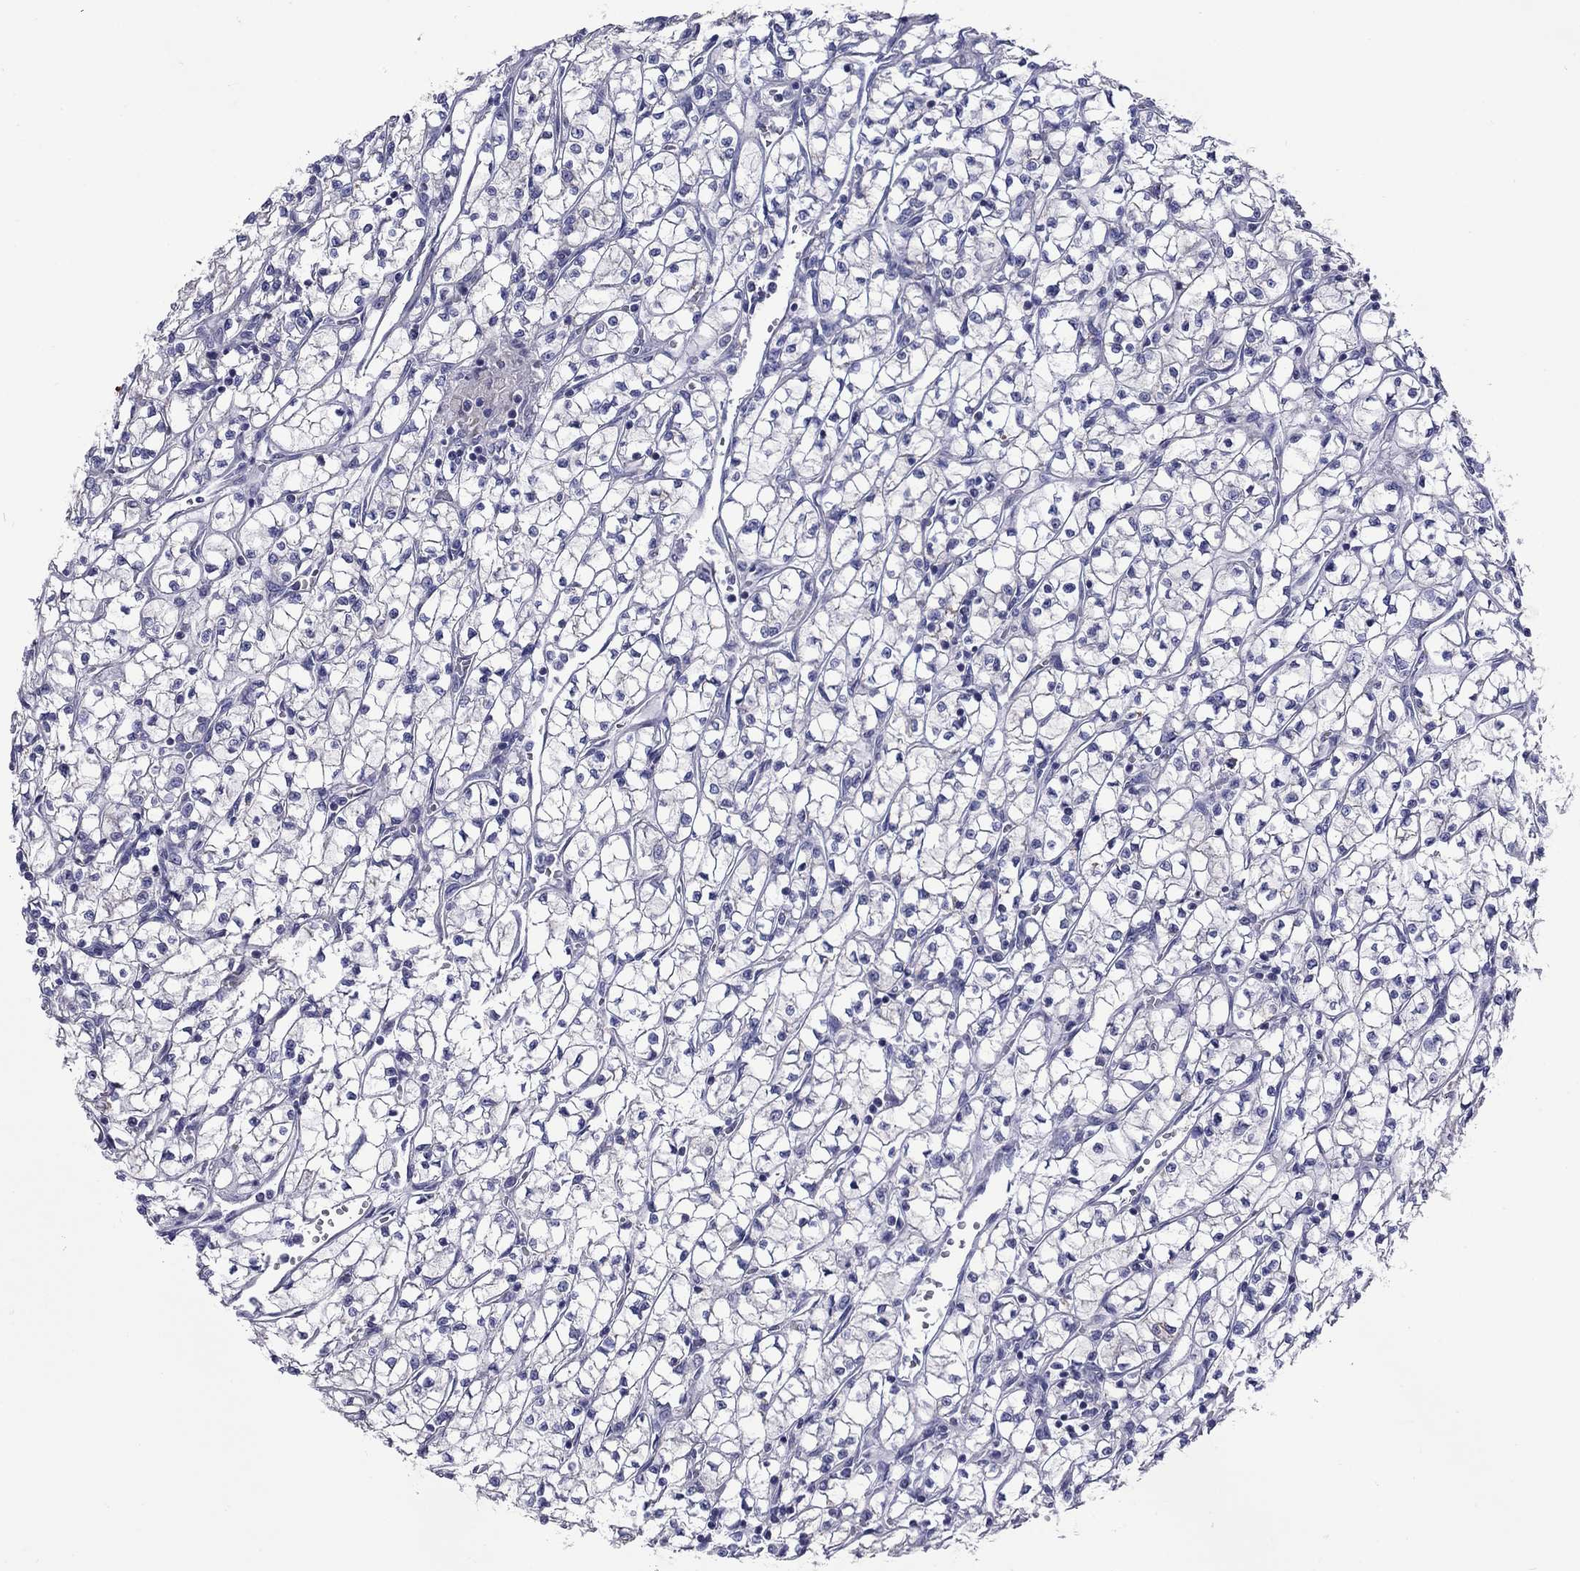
{"staining": {"intensity": "negative", "quantity": "none", "location": "none"}, "tissue": "renal cancer", "cell_type": "Tumor cells", "image_type": "cancer", "snomed": [{"axis": "morphology", "description": "Adenocarcinoma, NOS"}, {"axis": "topography", "description": "Kidney"}], "caption": "The histopathology image shows no significant staining in tumor cells of renal cancer (adenocarcinoma).", "gene": "ACADSB", "patient": {"sex": "female", "age": 64}}